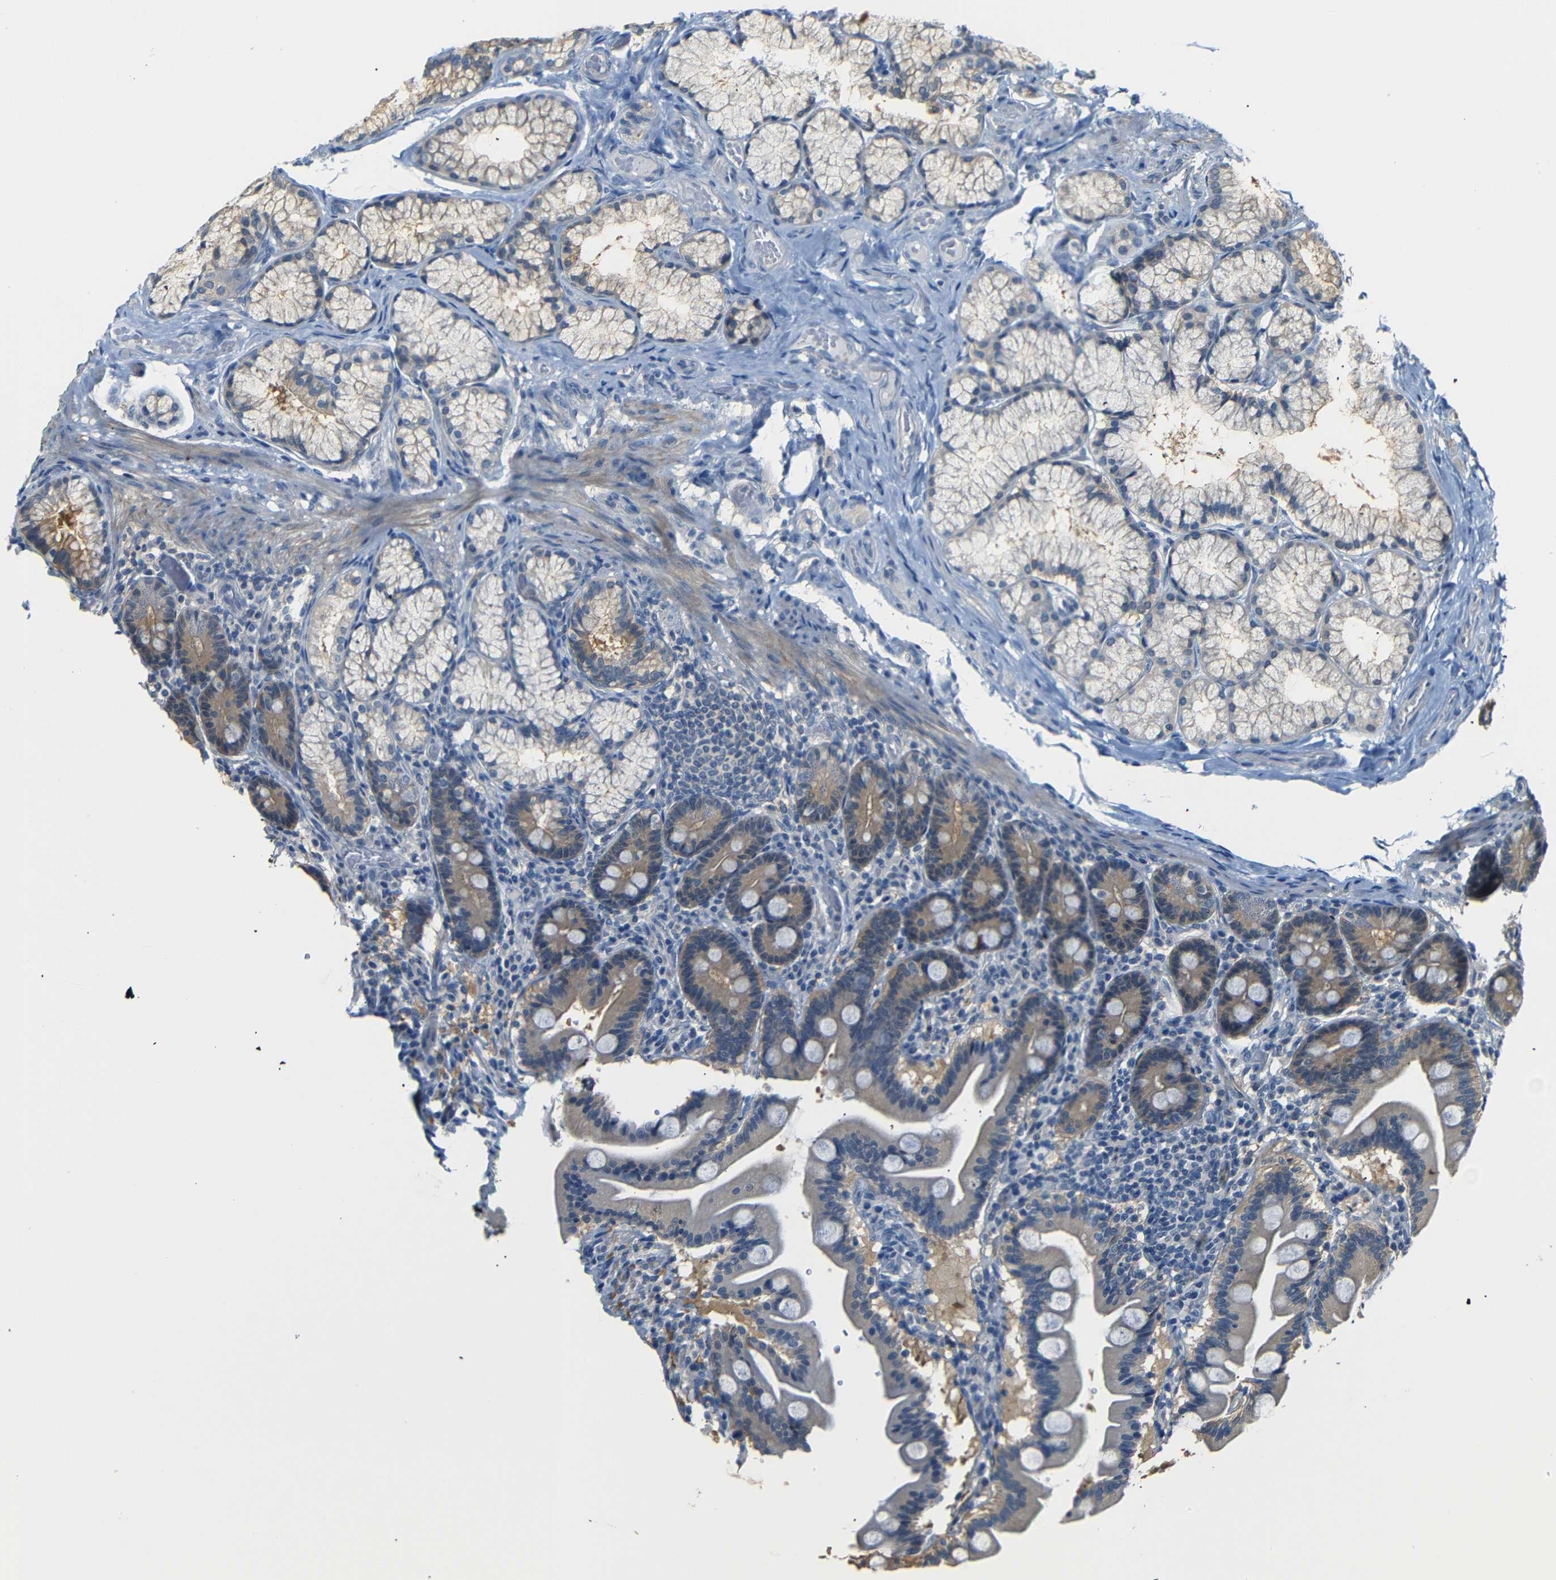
{"staining": {"intensity": "weak", "quantity": "25%-75%", "location": "cytoplasmic/membranous"}, "tissue": "duodenum", "cell_type": "Glandular cells", "image_type": "normal", "snomed": [{"axis": "morphology", "description": "Normal tissue, NOS"}, {"axis": "topography", "description": "Duodenum"}], "caption": "Immunohistochemistry (IHC) (DAB) staining of normal duodenum displays weak cytoplasmic/membranous protein expression in about 25%-75% of glandular cells. (brown staining indicates protein expression, while blue staining denotes nuclei).", "gene": "SFN", "patient": {"sex": "male", "age": 54}}